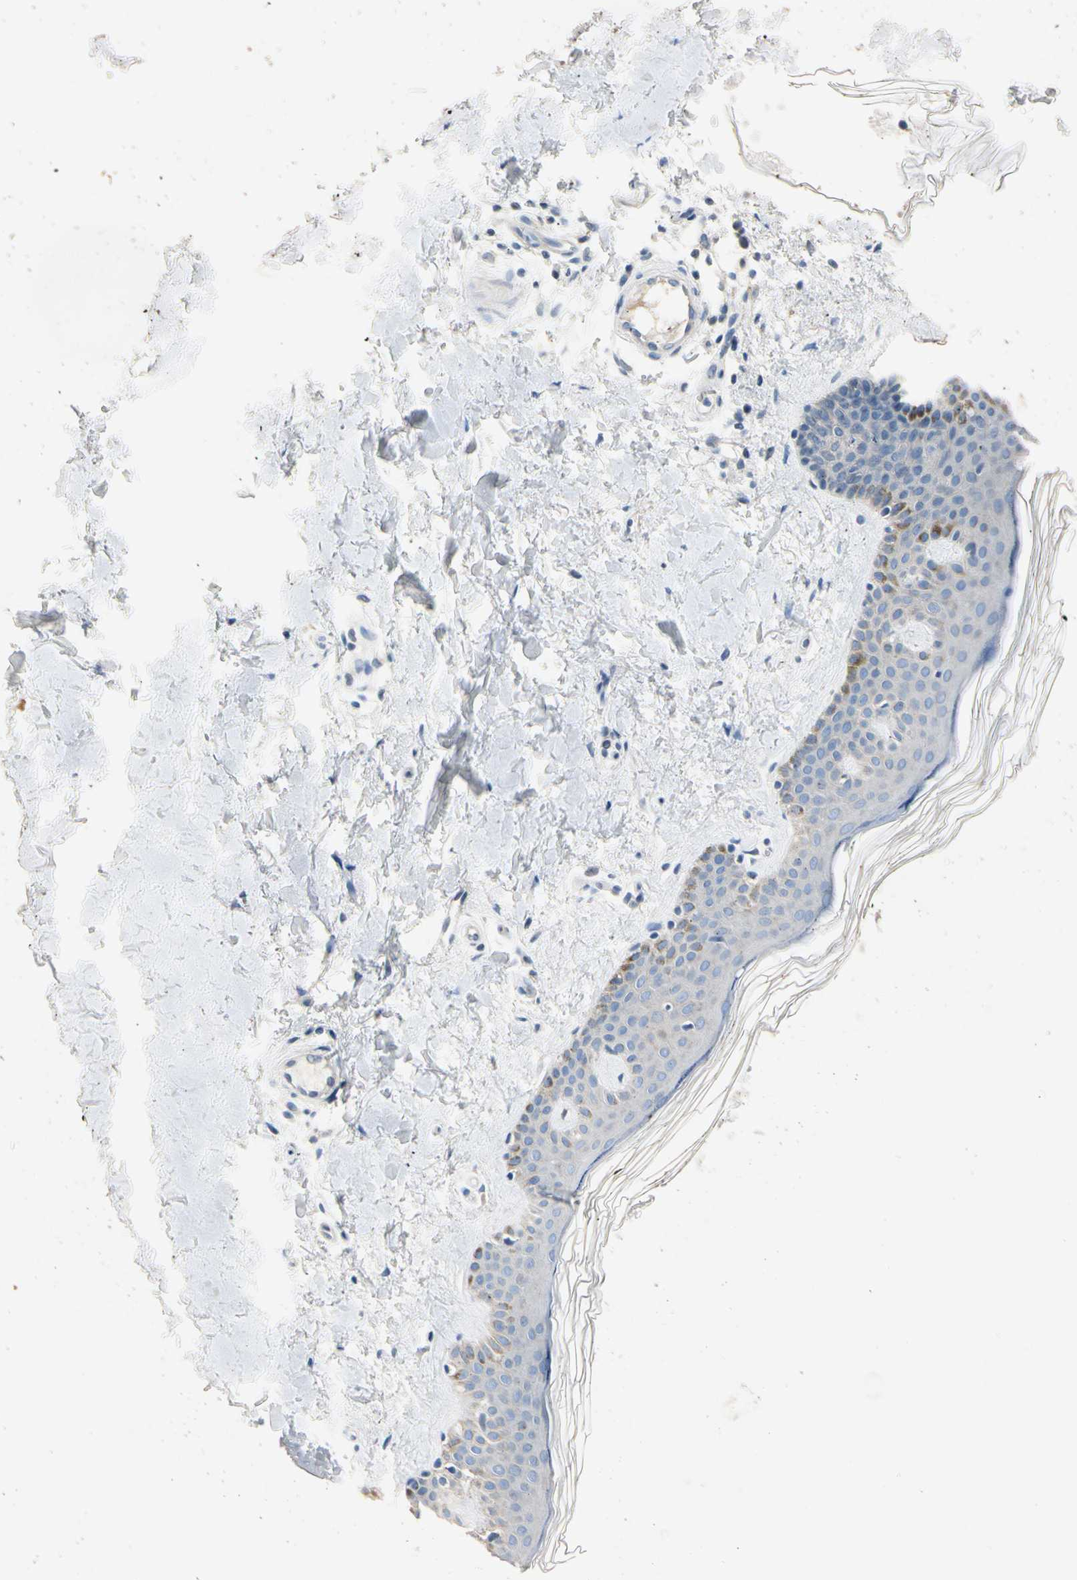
{"staining": {"intensity": "negative", "quantity": "none", "location": "none"}, "tissue": "skin", "cell_type": "Fibroblasts", "image_type": "normal", "snomed": [{"axis": "morphology", "description": "Normal tissue, NOS"}, {"axis": "topography", "description": "Skin"}], "caption": "Skin was stained to show a protein in brown. There is no significant expression in fibroblasts.", "gene": "TRAF5", "patient": {"sex": "male", "age": 67}}